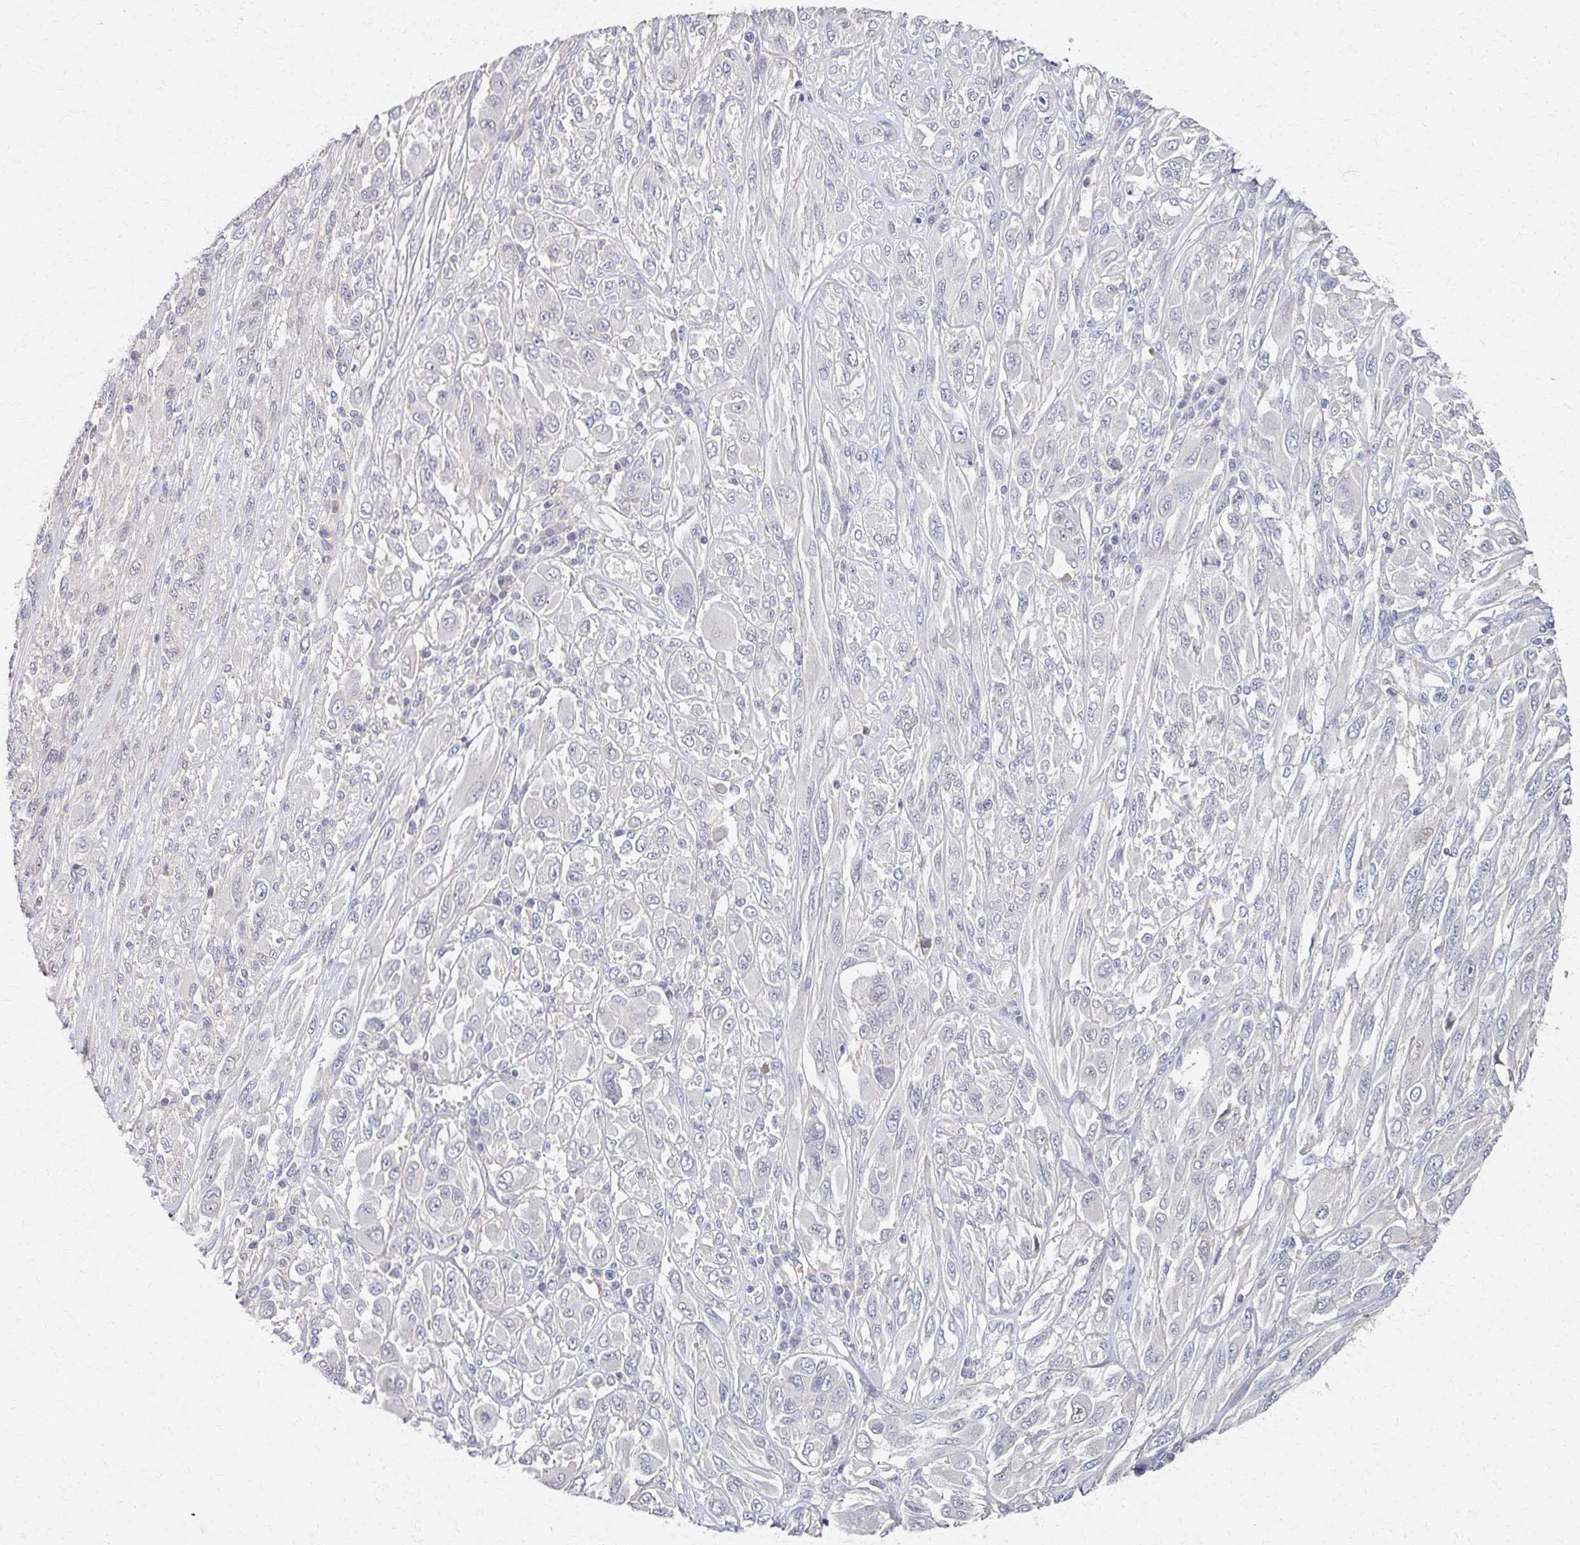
{"staining": {"intensity": "negative", "quantity": "none", "location": "none"}, "tissue": "melanoma", "cell_type": "Tumor cells", "image_type": "cancer", "snomed": [{"axis": "morphology", "description": "Malignant melanoma, NOS"}, {"axis": "topography", "description": "Skin"}], "caption": "High power microscopy micrograph of an immunohistochemistry histopathology image of melanoma, revealing no significant expression in tumor cells. (Stains: DAB immunohistochemistry with hematoxylin counter stain, Microscopy: brightfield microscopy at high magnification).", "gene": "EOLA2", "patient": {"sex": "female", "age": 91}}